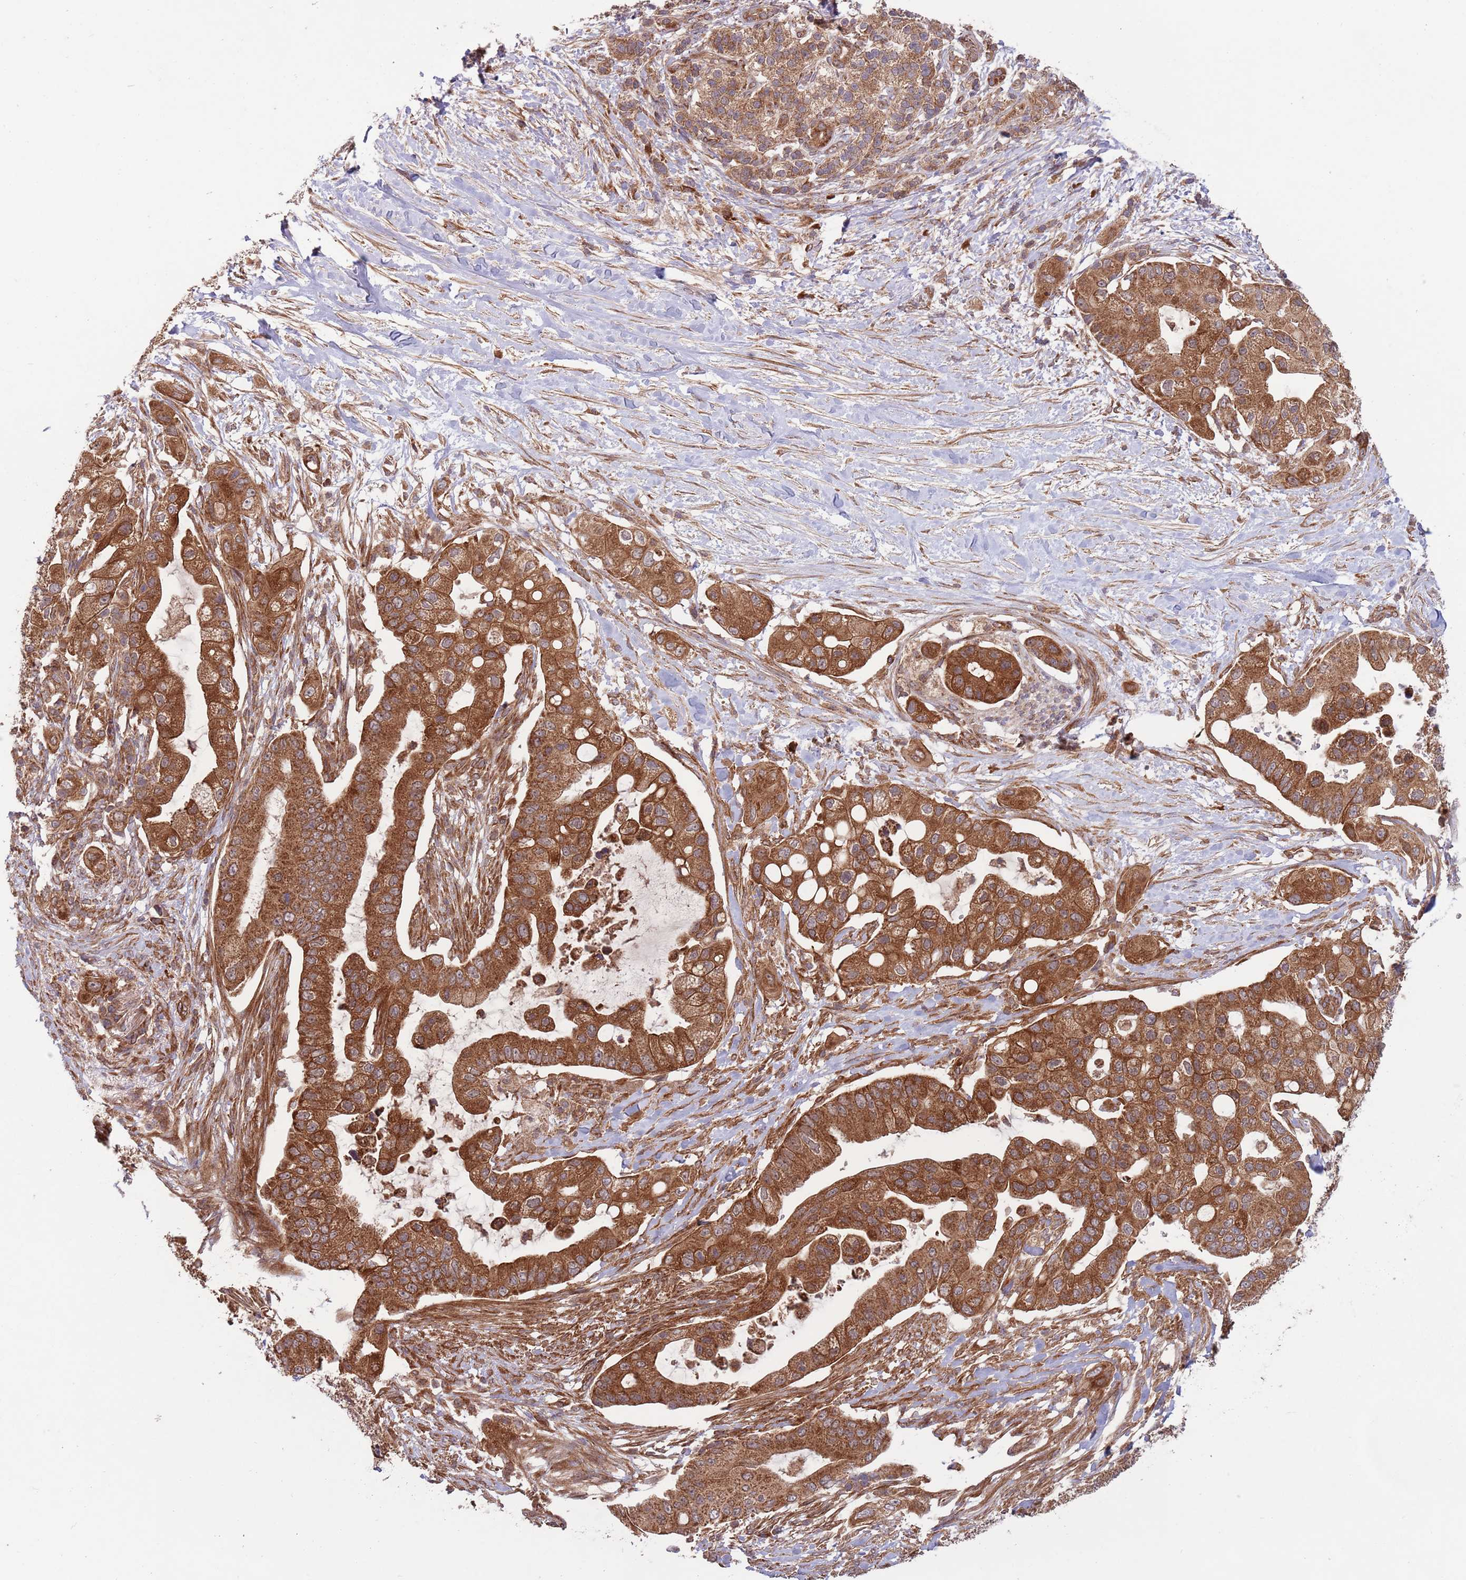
{"staining": {"intensity": "strong", "quantity": ">75%", "location": "cytoplasmic/membranous"}, "tissue": "pancreatic cancer", "cell_type": "Tumor cells", "image_type": "cancer", "snomed": [{"axis": "morphology", "description": "Adenocarcinoma, NOS"}, {"axis": "topography", "description": "Pancreas"}], "caption": "Tumor cells show high levels of strong cytoplasmic/membranous positivity in approximately >75% of cells in human adenocarcinoma (pancreatic).", "gene": "MFNG", "patient": {"sex": "male", "age": 57}}